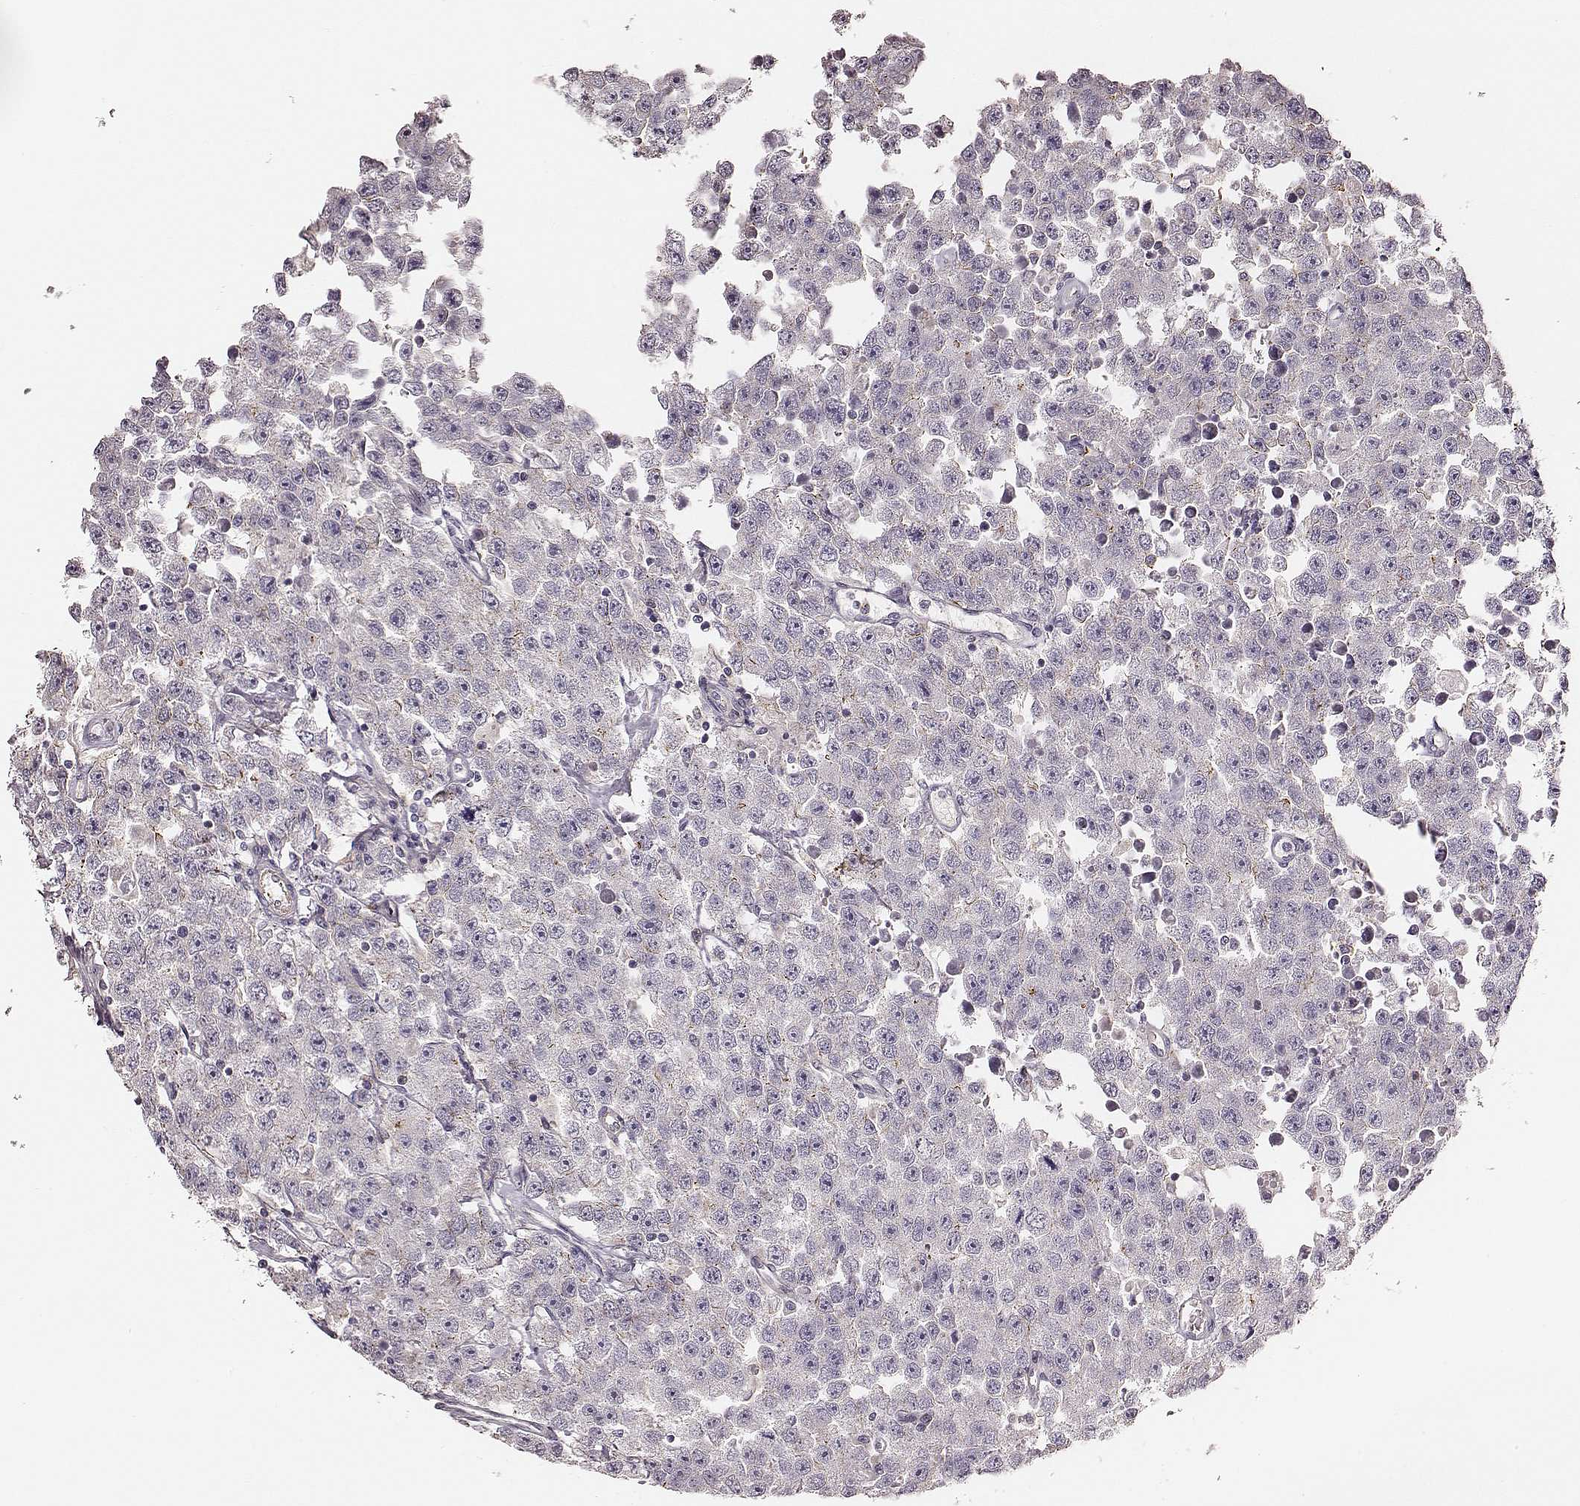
{"staining": {"intensity": "negative", "quantity": "none", "location": "none"}, "tissue": "testis cancer", "cell_type": "Tumor cells", "image_type": "cancer", "snomed": [{"axis": "morphology", "description": "Seminoma, NOS"}, {"axis": "topography", "description": "Testis"}], "caption": "There is no significant expression in tumor cells of testis cancer. Brightfield microscopy of immunohistochemistry (IHC) stained with DAB (3,3'-diaminobenzidine) (brown) and hematoxylin (blue), captured at high magnification.", "gene": "ZYX", "patient": {"sex": "male", "age": 52}}